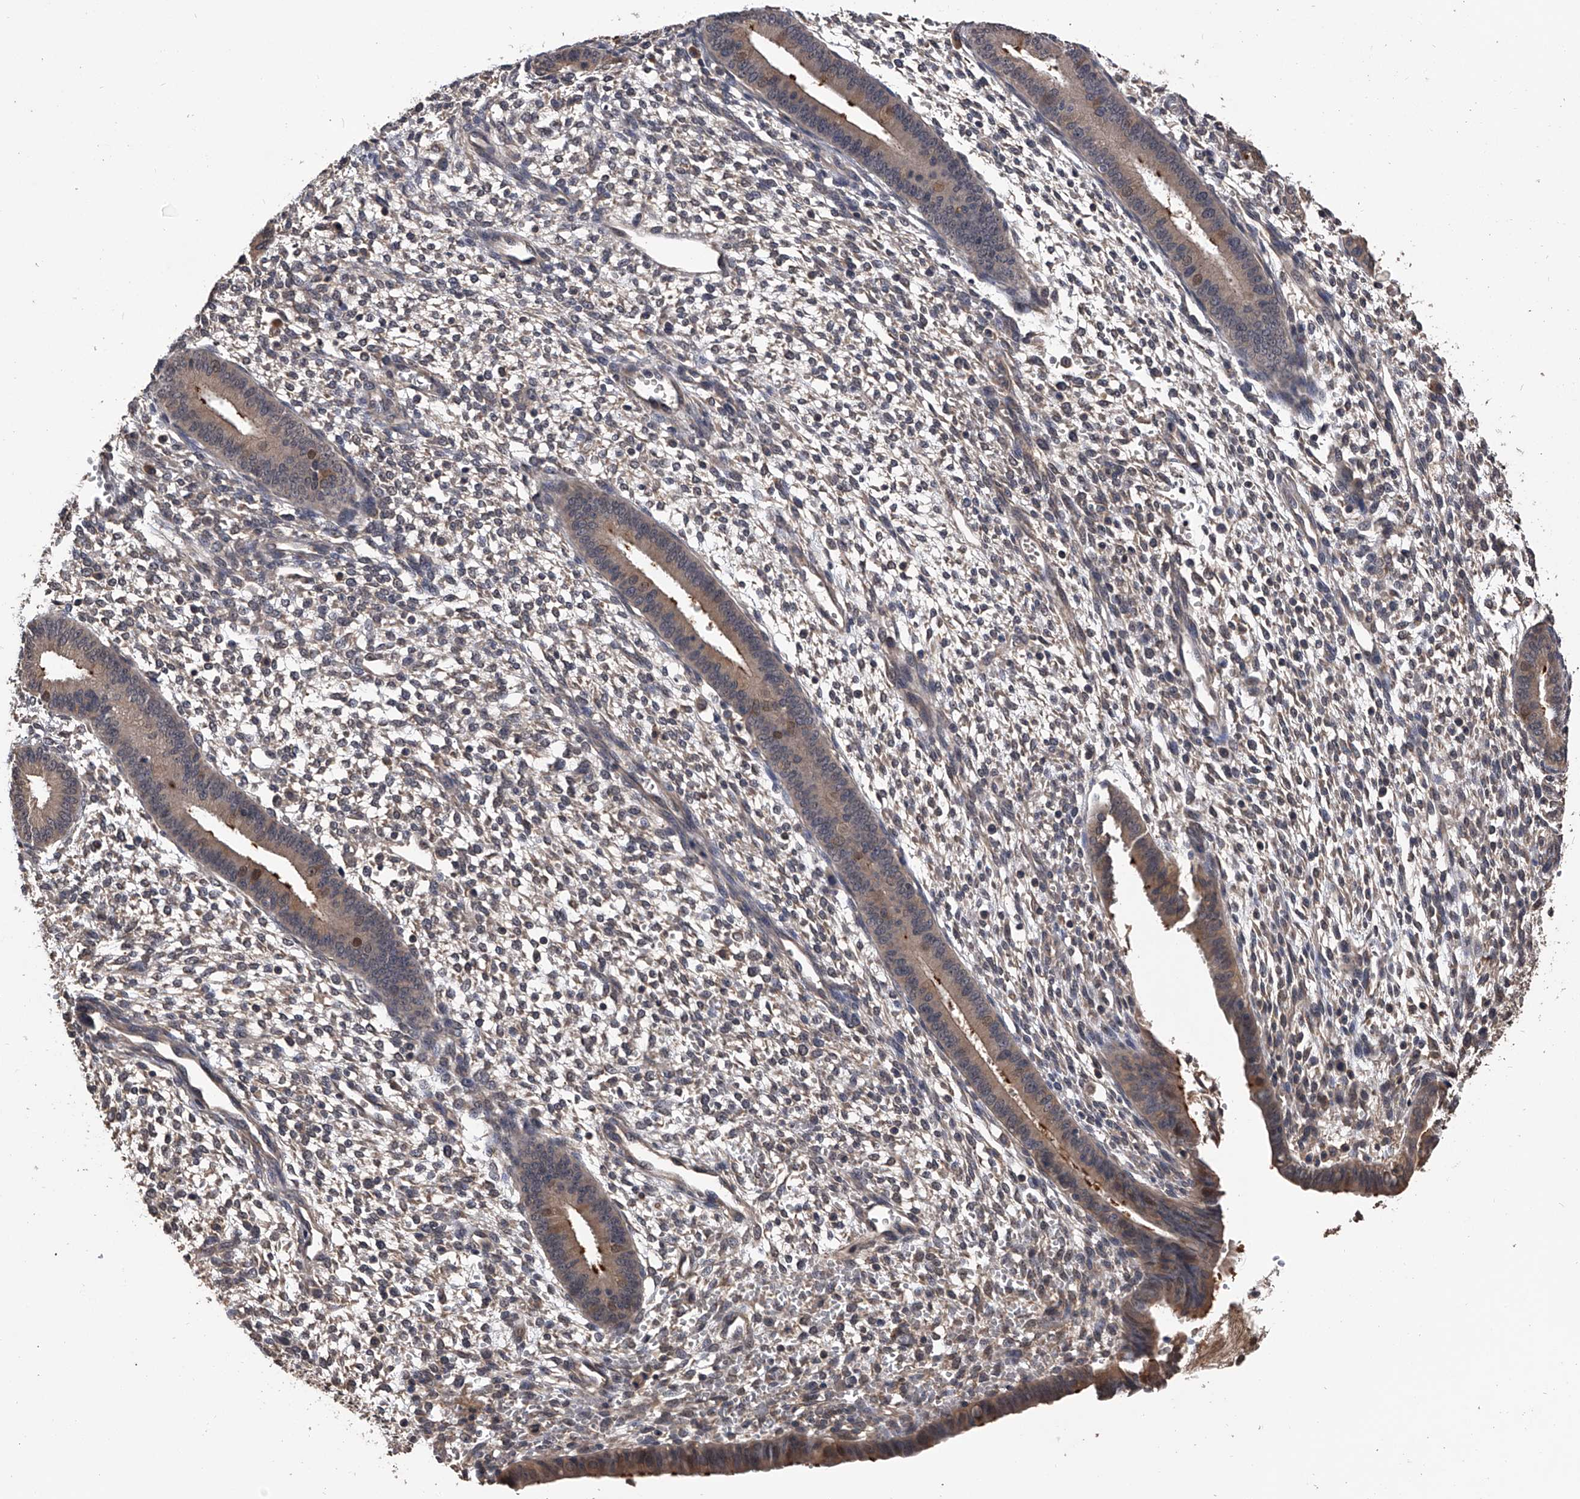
{"staining": {"intensity": "weak", "quantity": "<25%", "location": "cytoplasmic/membranous"}, "tissue": "endometrium", "cell_type": "Cells in endometrial stroma", "image_type": "normal", "snomed": [{"axis": "morphology", "description": "Normal tissue, NOS"}, {"axis": "topography", "description": "Endometrium"}], "caption": "This is an IHC photomicrograph of normal human endometrium. There is no staining in cells in endometrial stroma.", "gene": "EFCAB7", "patient": {"sex": "female", "age": 46}}